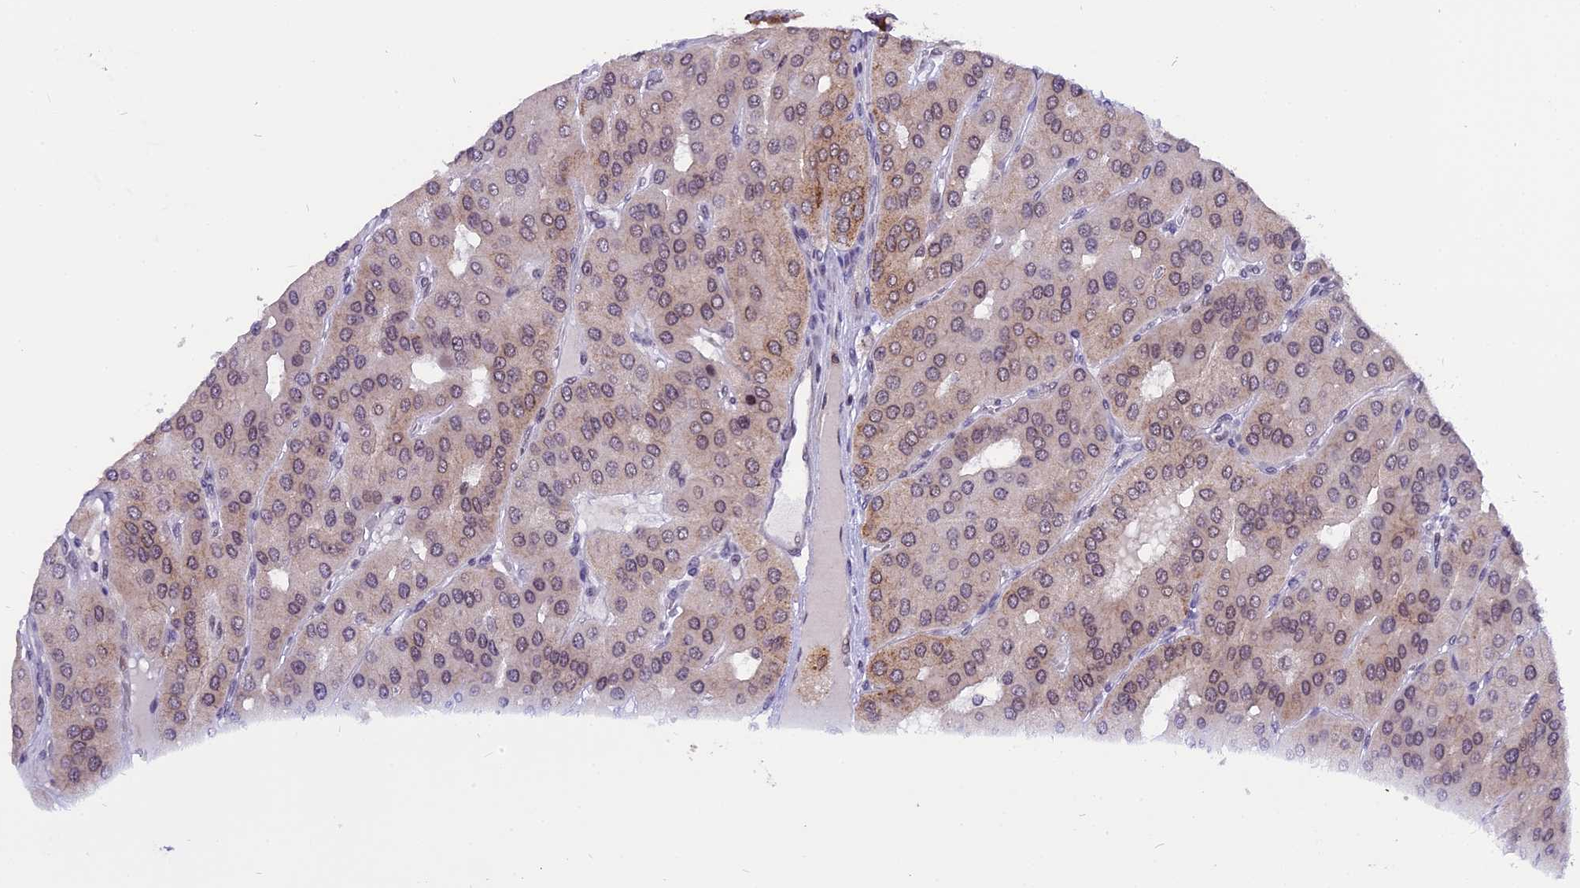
{"staining": {"intensity": "weak", "quantity": "25%-75%", "location": "cytoplasmic/membranous,nuclear"}, "tissue": "parathyroid gland", "cell_type": "Glandular cells", "image_type": "normal", "snomed": [{"axis": "morphology", "description": "Normal tissue, NOS"}, {"axis": "morphology", "description": "Adenoma, NOS"}, {"axis": "topography", "description": "Parathyroid gland"}], "caption": "Immunohistochemical staining of benign human parathyroid gland shows weak cytoplasmic/membranous,nuclear protein staining in about 25%-75% of glandular cells.", "gene": "TADA3", "patient": {"sex": "female", "age": 86}}